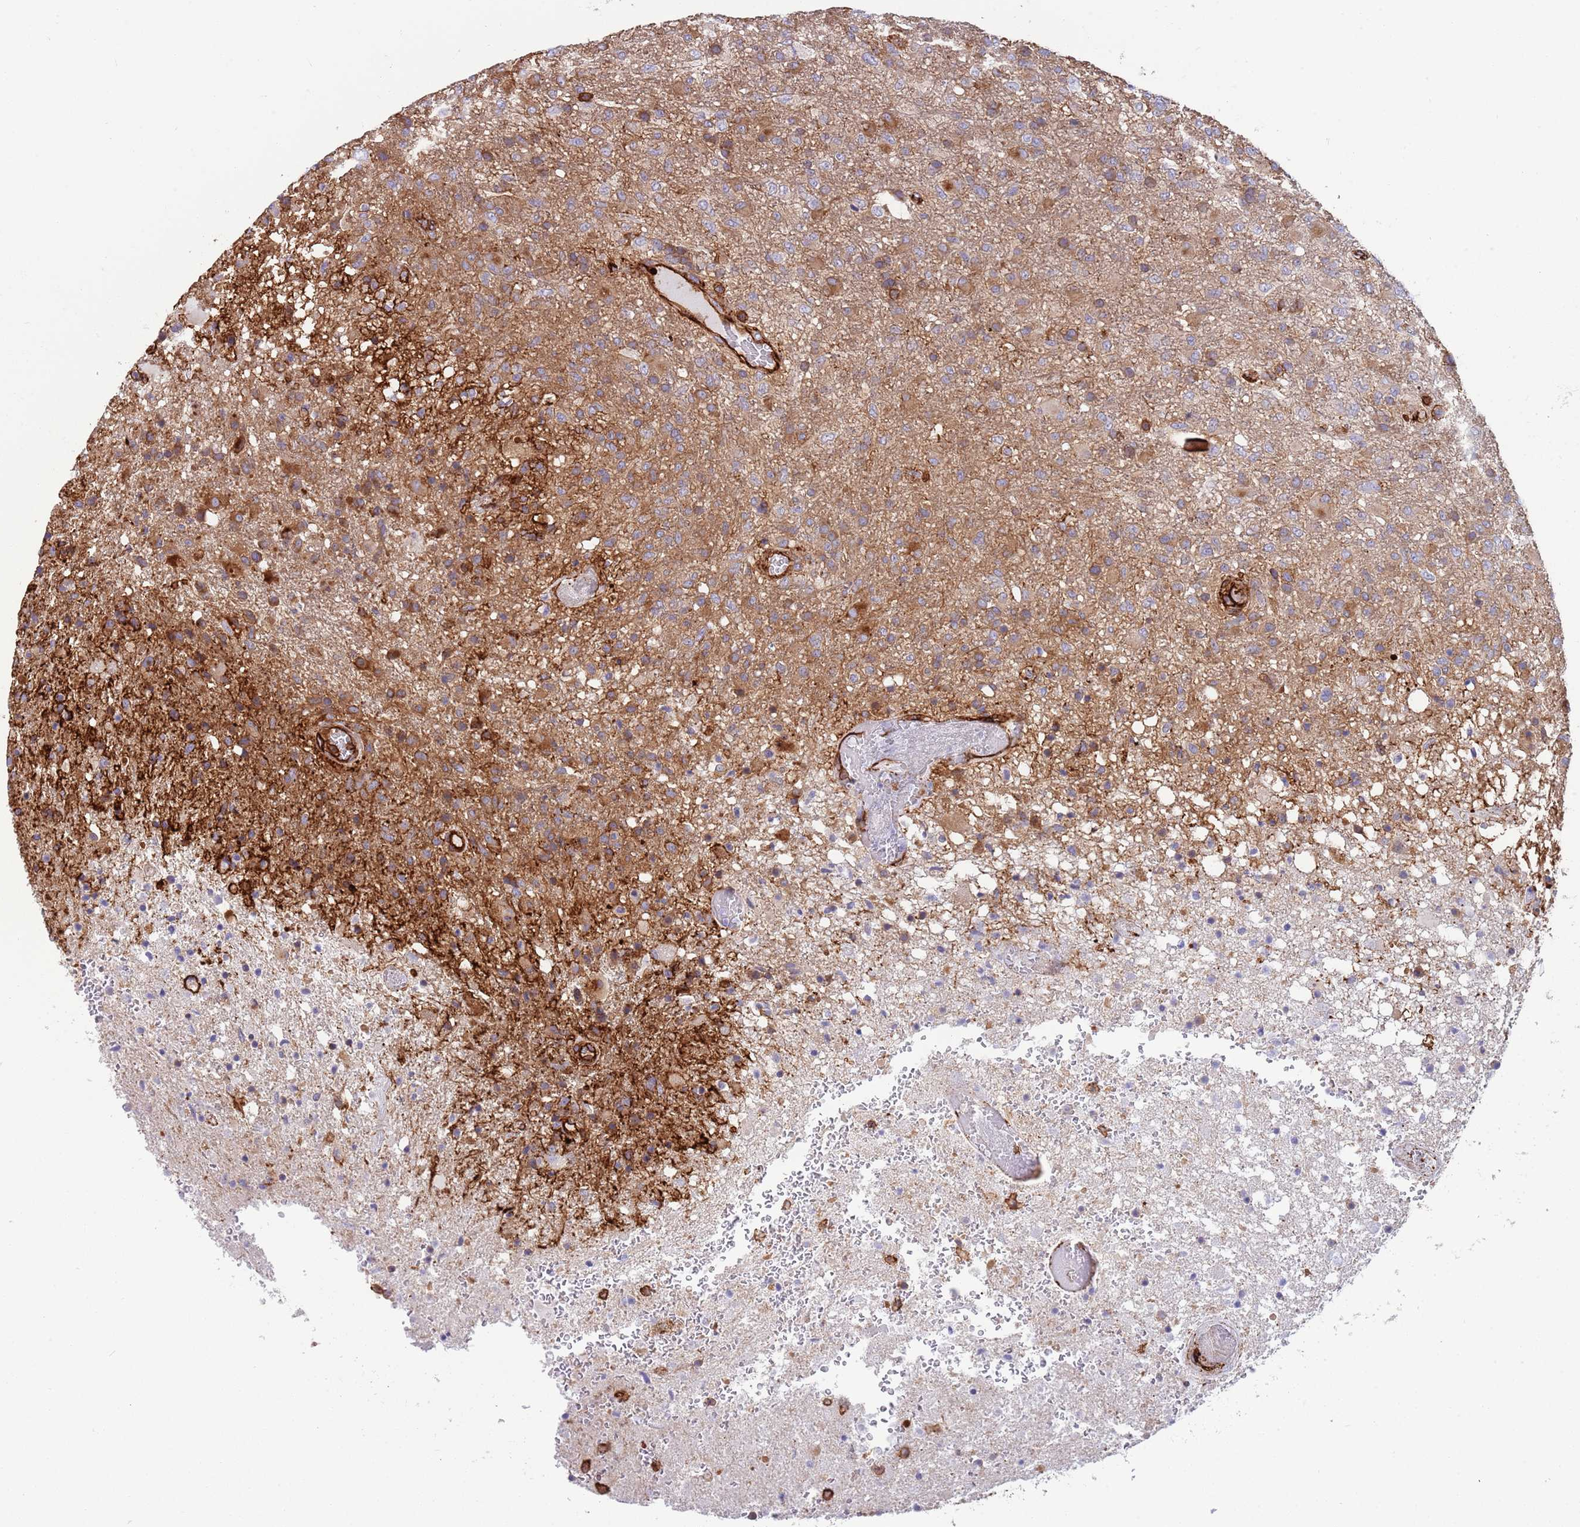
{"staining": {"intensity": "moderate", "quantity": "<25%", "location": "cytoplasmic/membranous"}, "tissue": "glioma", "cell_type": "Tumor cells", "image_type": "cancer", "snomed": [{"axis": "morphology", "description": "Glioma, malignant, High grade"}, {"axis": "topography", "description": "Brain"}], "caption": "Moderate cytoplasmic/membranous protein expression is present in approximately <25% of tumor cells in malignant high-grade glioma.", "gene": "KBTBD7", "patient": {"sex": "female", "age": 74}}